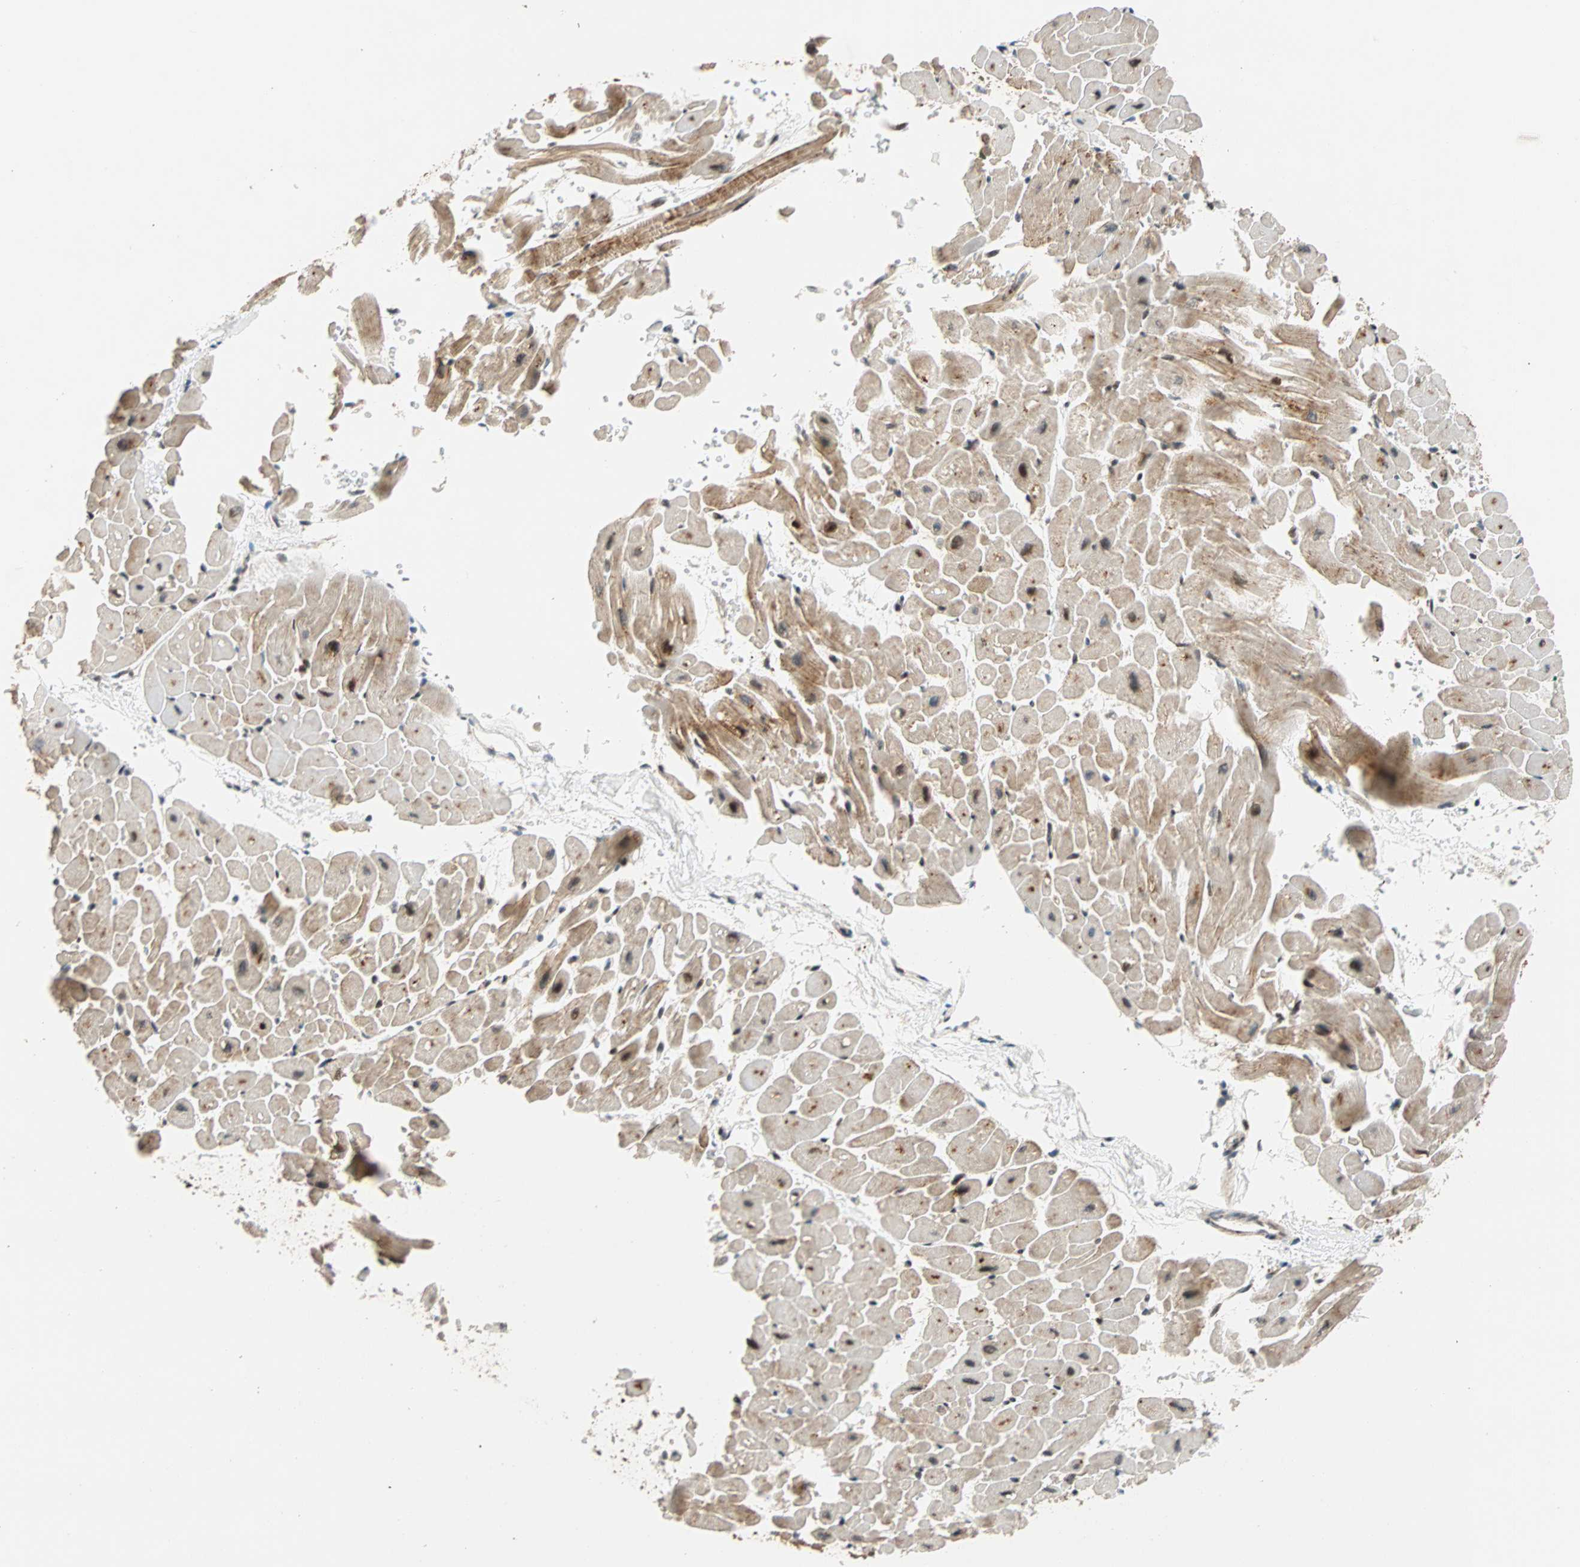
{"staining": {"intensity": "moderate", "quantity": ">75%", "location": "cytoplasmic/membranous"}, "tissue": "heart muscle", "cell_type": "Cardiomyocytes", "image_type": "normal", "snomed": [{"axis": "morphology", "description": "Normal tissue, NOS"}, {"axis": "topography", "description": "Heart"}], "caption": "Cardiomyocytes demonstrate moderate cytoplasmic/membranous positivity in about >75% of cells in benign heart muscle. Using DAB (3,3'-diaminobenzidine) (brown) and hematoxylin (blue) stains, captured at high magnification using brightfield microscopy.", "gene": "HECW1", "patient": {"sex": "male", "age": 45}}